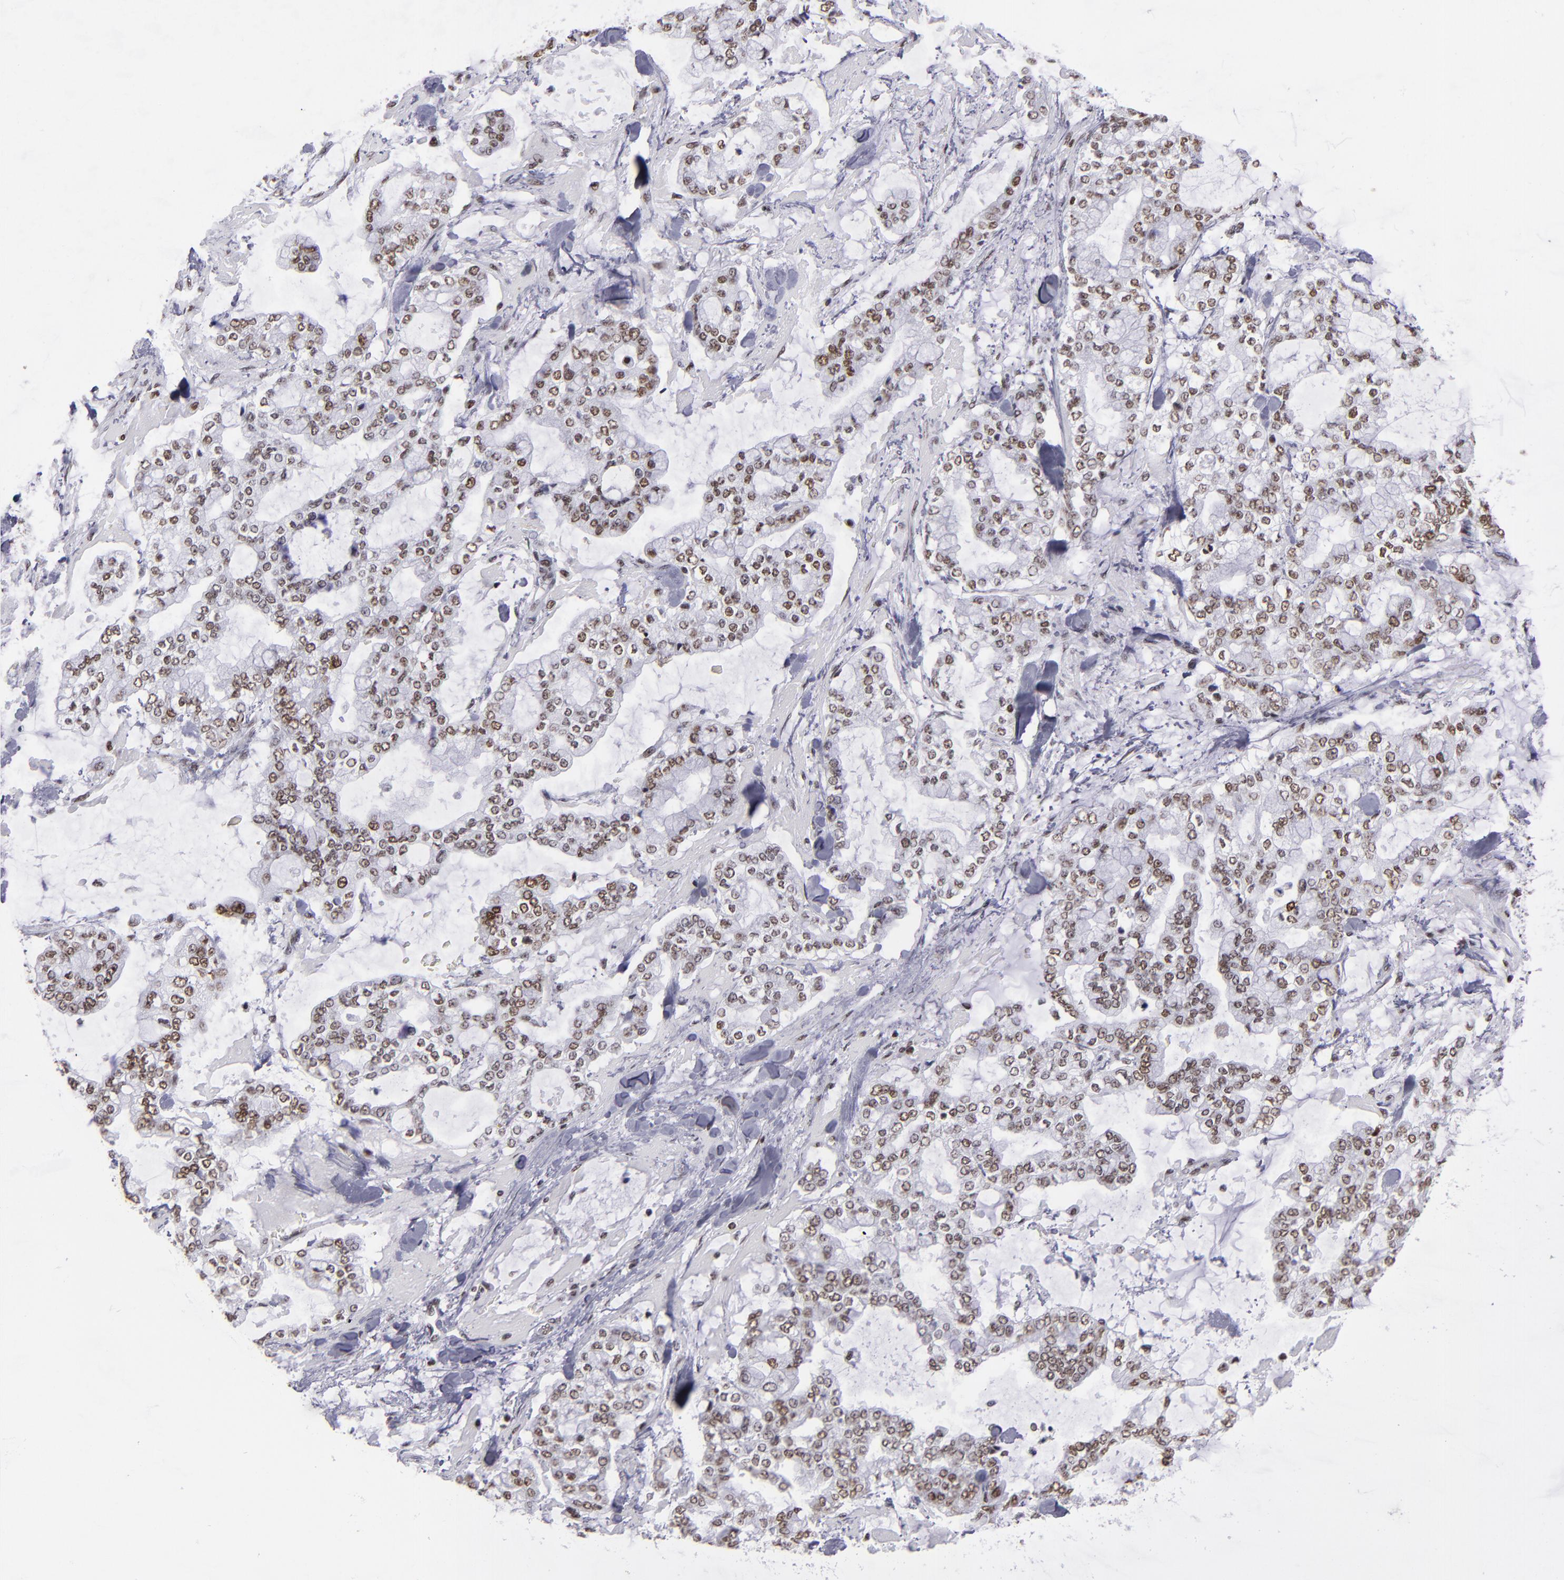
{"staining": {"intensity": "moderate", "quantity": ">75%", "location": "nuclear"}, "tissue": "stomach cancer", "cell_type": "Tumor cells", "image_type": "cancer", "snomed": [{"axis": "morphology", "description": "Normal tissue, NOS"}, {"axis": "morphology", "description": "Adenocarcinoma, NOS"}, {"axis": "topography", "description": "Stomach, upper"}, {"axis": "topography", "description": "Stomach"}], "caption": "Adenocarcinoma (stomach) stained with a protein marker reveals moderate staining in tumor cells.", "gene": "TERF2", "patient": {"sex": "male", "age": 76}}